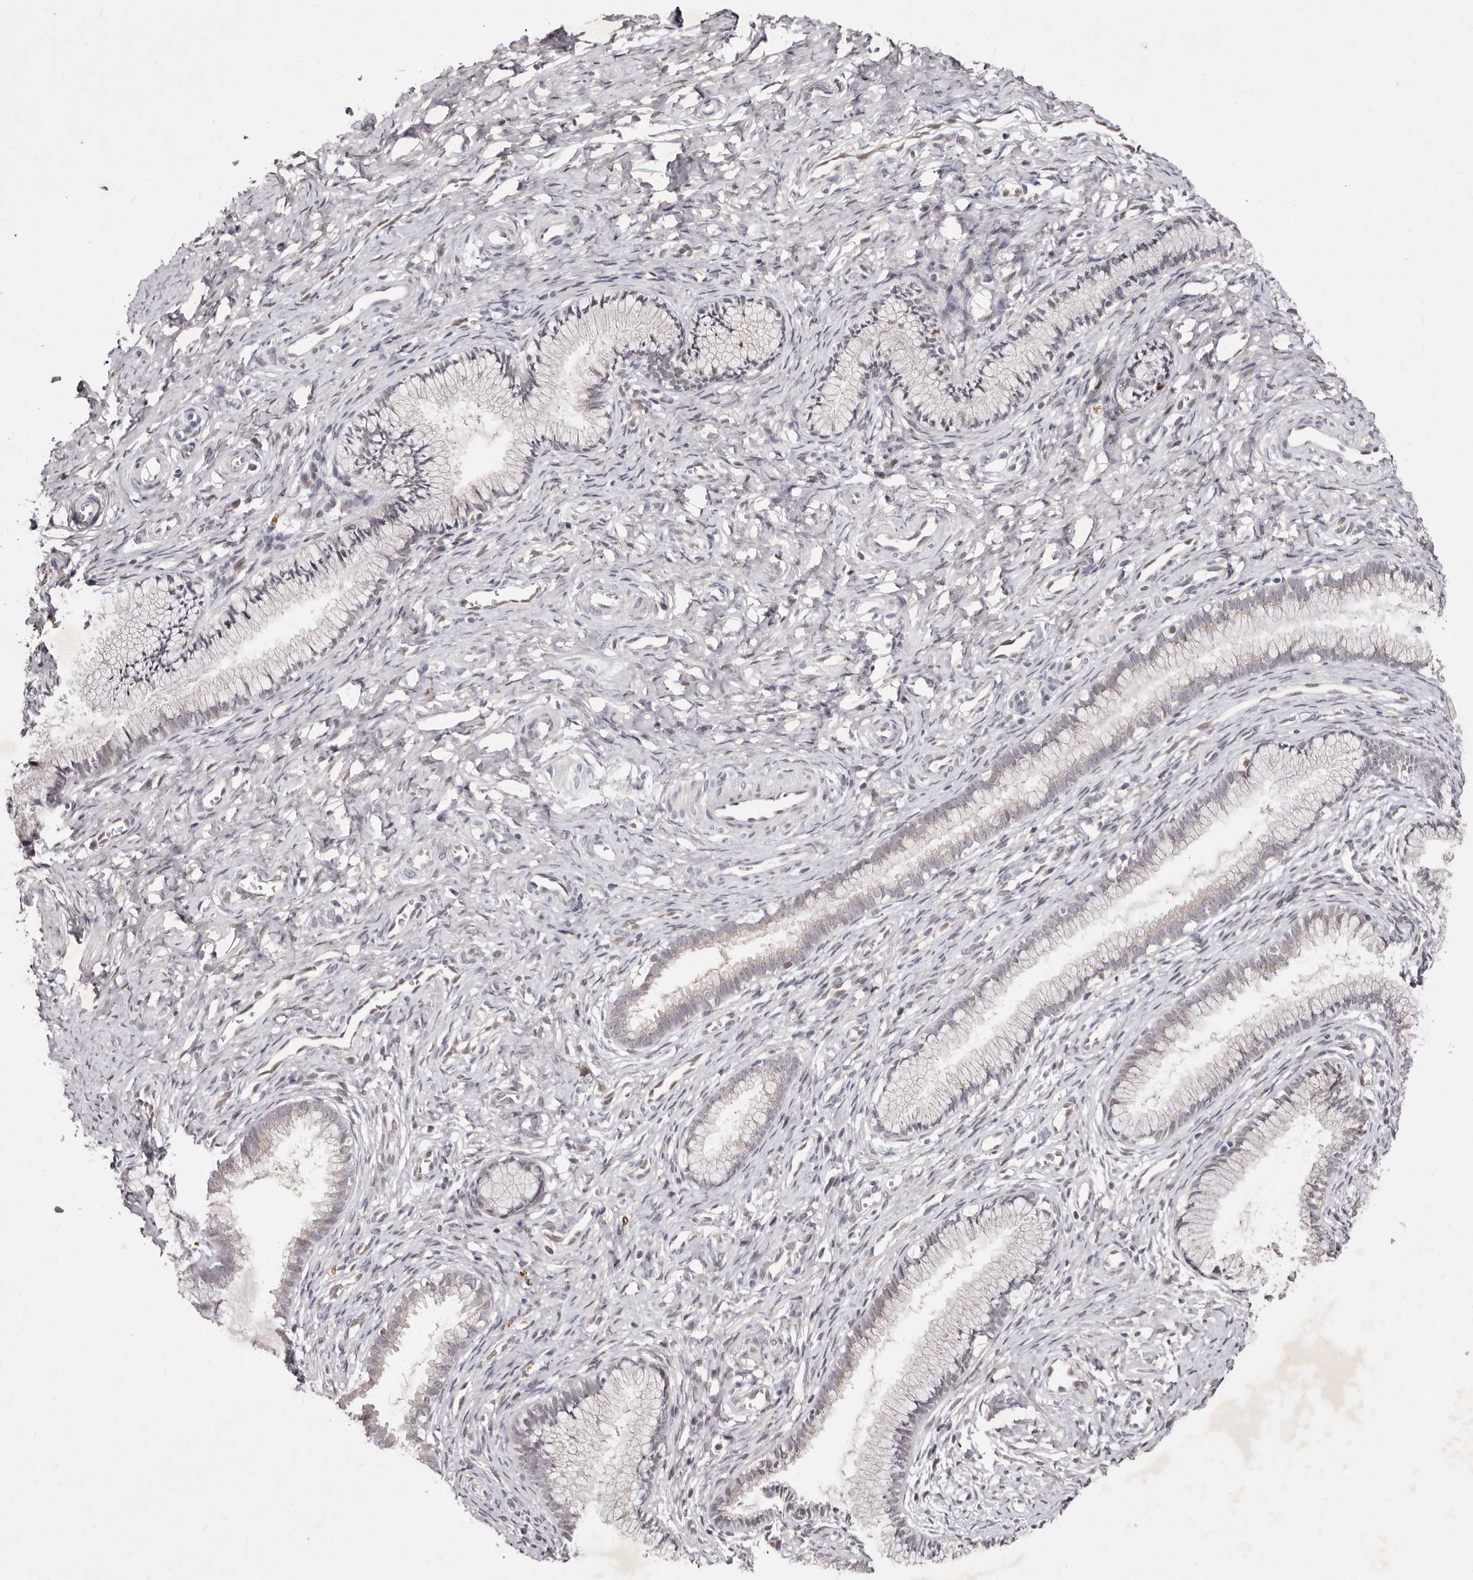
{"staining": {"intensity": "negative", "quantity": "none", "location": "none"}, "tissue": "cervix", "cell_type": "Glandular cells", "image_type": "normal", "snomed": [{"axis": "morphology", "description": "Normal tissue, NOS"}, {"axis": "topography", "description": "Cervix"}], "caption": "Immunohistochemical staining of unremarkable human cervix reveals no significant expression in glandular cells.", "gene": "KLF7", "patient": {"sex": "female", "age": 27}}